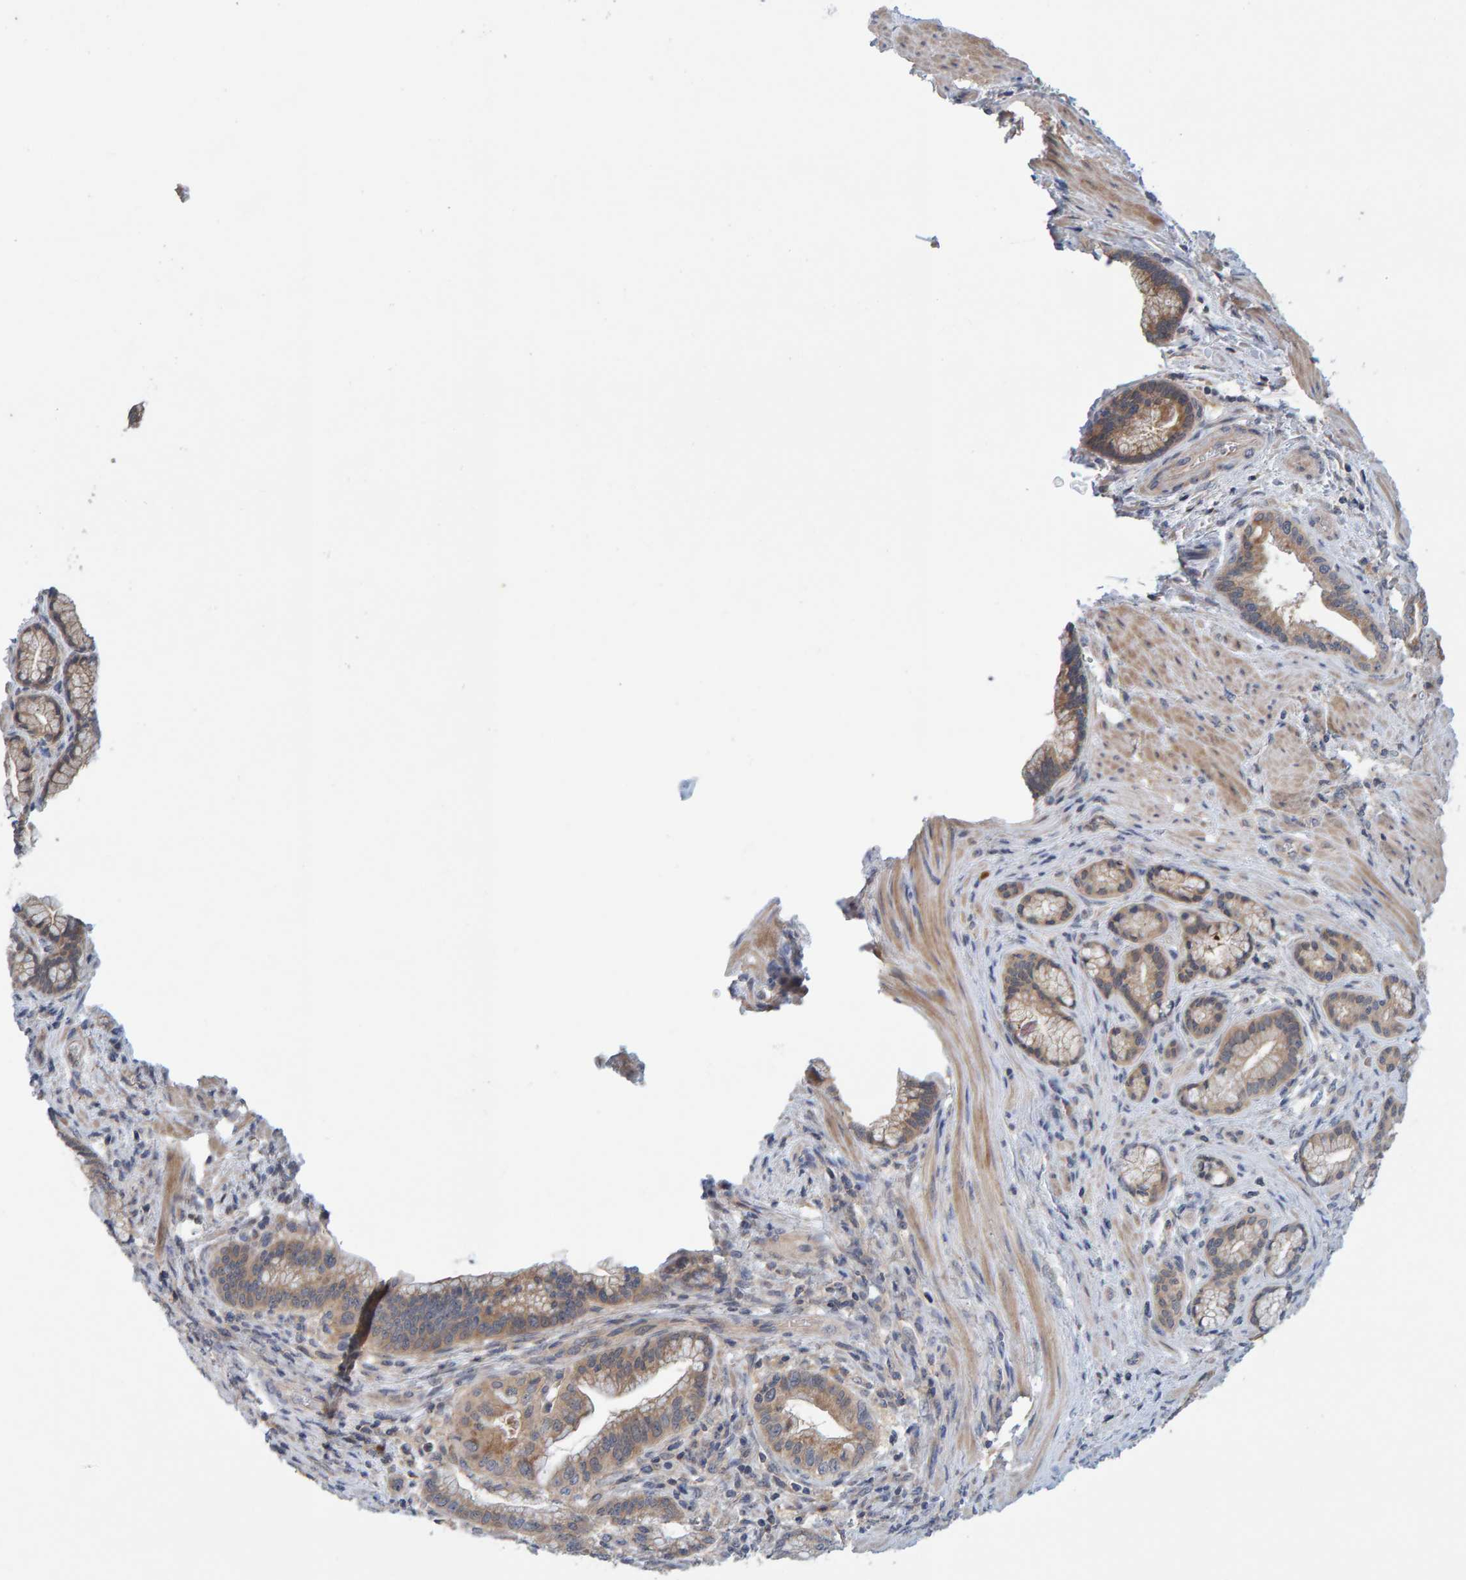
{"staining": {"intensity": "weak", "quantity": ">75%", "location": "cytoplasmic/membranous"}, "tissue": "pancreatic cancer", "cell_type": "Tumor cells", "image_type": "cancer", "snomed": [{"axis": "morphology", "description": "Adenocarcinoma, NOS"}, {"axis": "topography", "description": "Pancreas"}], "caption": "This is a photomicrograph of immunohistochemistry (IHC) staining of pancreatic adenocarcinoma, which shows weak positivity in the cytoplasmic/membranous of tumor cells.", "gene": "TATDN1", "patient": {"sex": "female", "age": 64}}